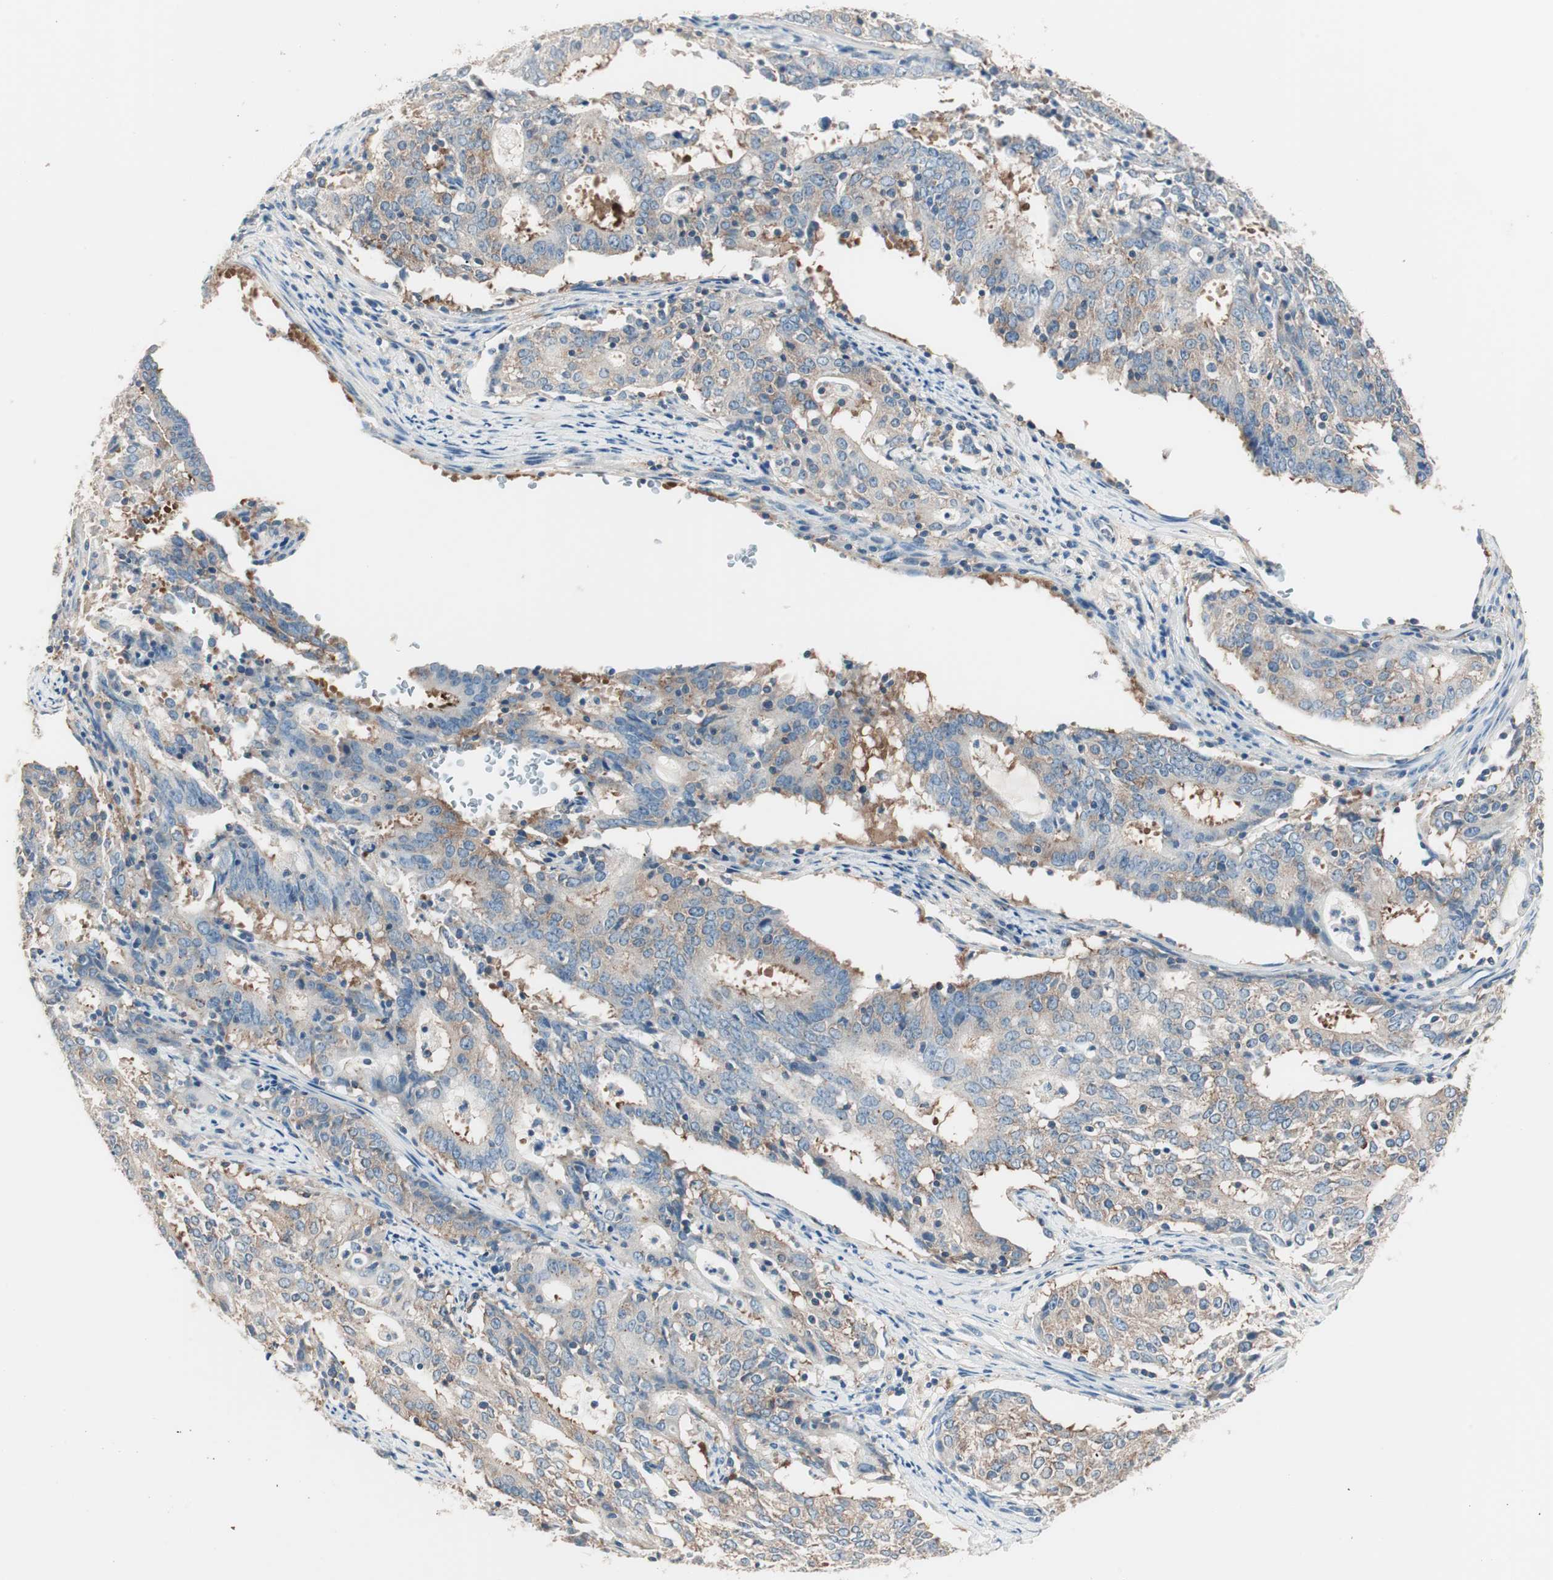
{"staining": {"intensity": "weak", "quantity": "25%-75%", "location": "cytoplasmic/membranous"}, "tissue": "cervical cancer", "cell_type": "Tumor cells", "image_type": "cancer", "snomed": [{"axis": "morphology", "description": "Adenocarcinoma, NOS"}, {"axis": "topography", "description": "Cervix"}], "caption": "Immunohistochemical staining of human cervical adenocarcinoma displays weak cytoplasmic/membranous protein expression in about 25%-75% of tumor cells. (Brightfield microscopy of DAB IHC at high magnification).", "gene": "RAD54B", "patient": {"sex": "female", "age": 44}}